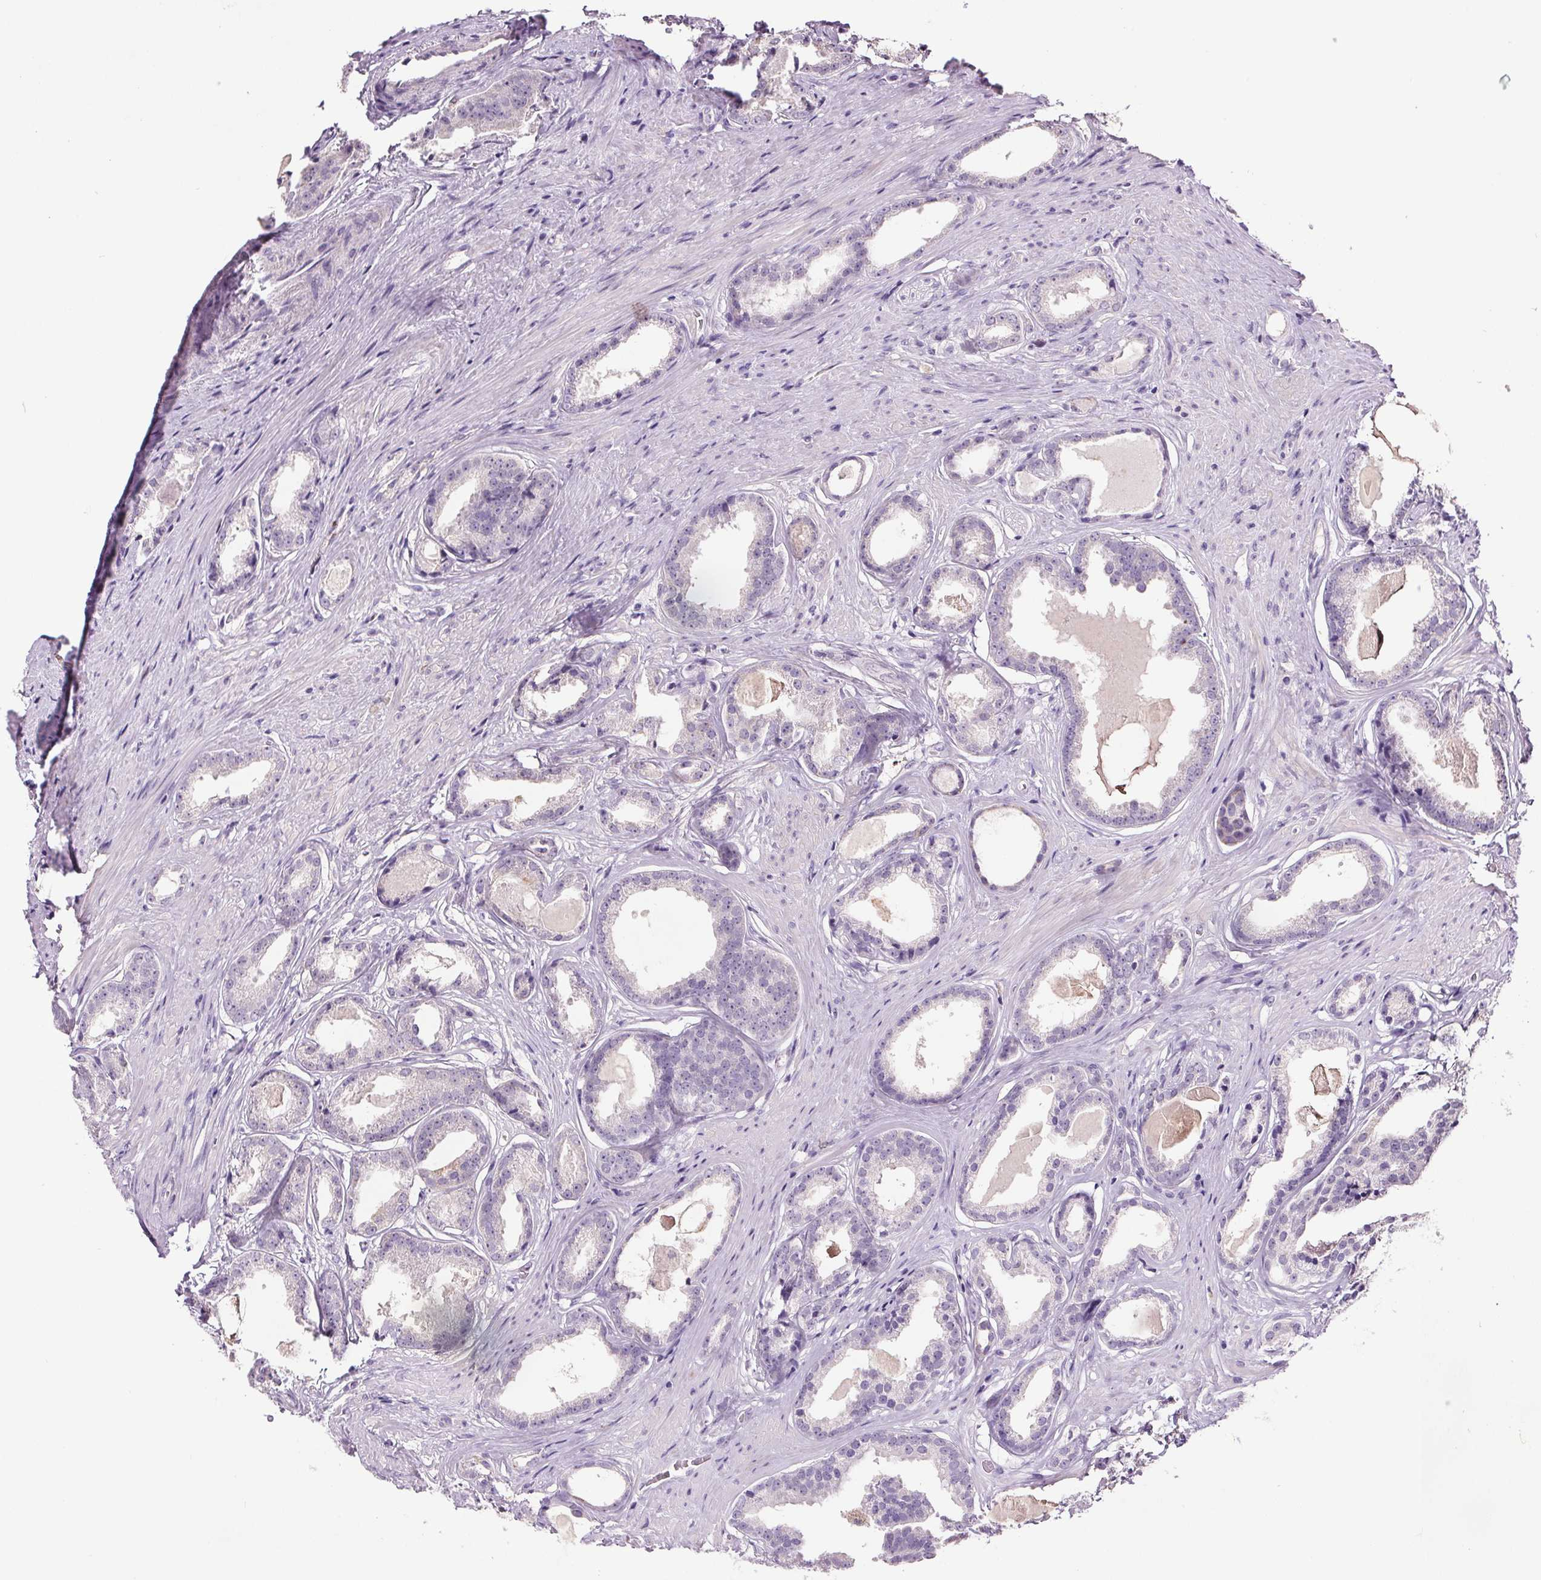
{"staining": {"intensity": "negative", "quantity": "none", "location": "none"}, "tissue": "prostate cancer", "cell_type": "Tumor cells", "image_type": "cancer", "snomed": [{"axis": "morphology", "description": "Adenocarcinoma, Low grade"}, {"axis": "topography", "description": "Prostate"}], "caption": "The histopathology image reveals no staining of tumor cells in prostate cancer (low-grade adenocarcinoma).", "gene": "GPIHBP1", "patient": {"sex": "male", "age": 65}}